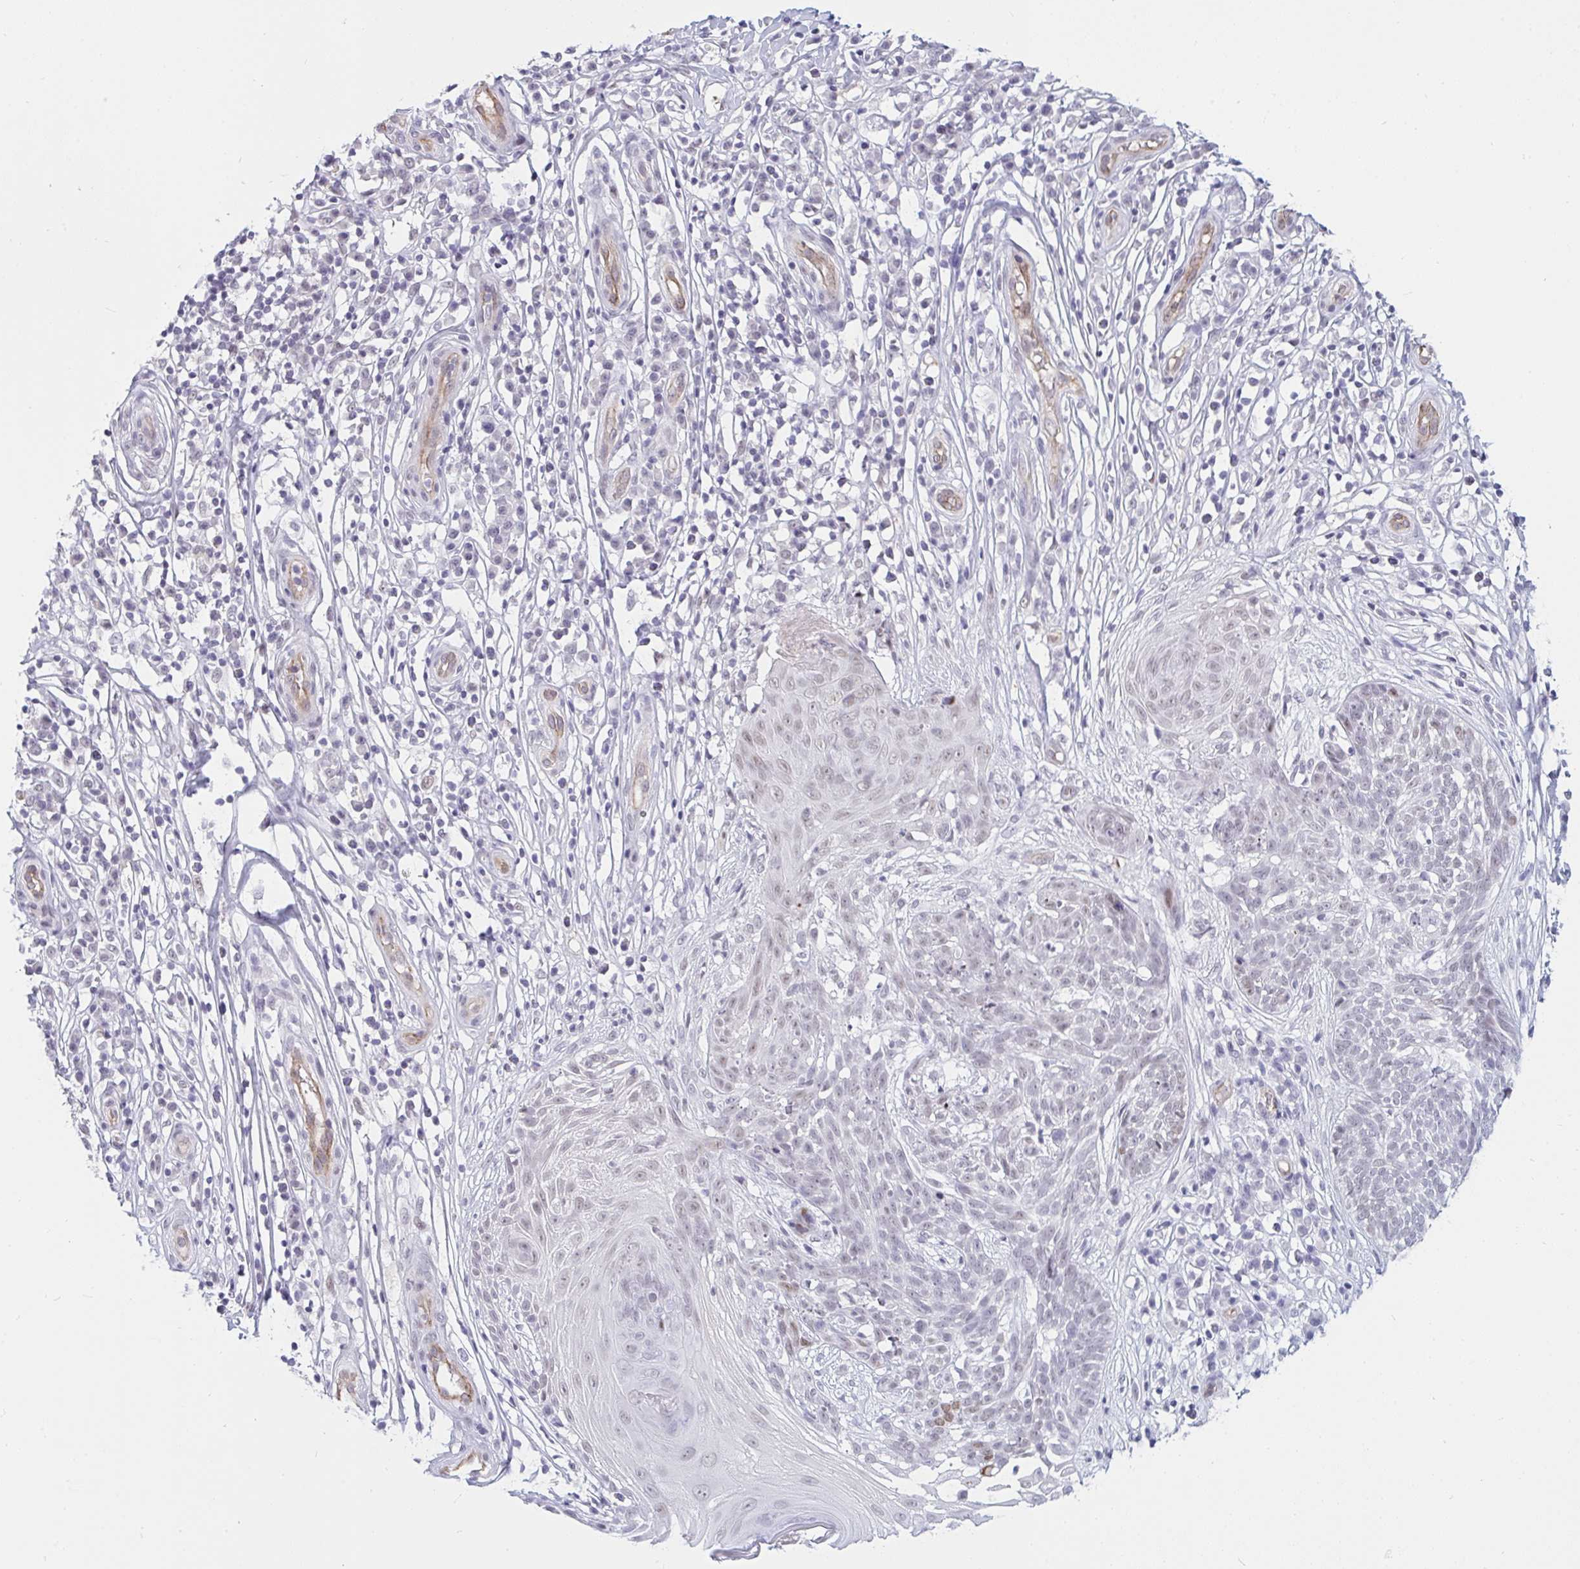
{"staining": {"intensity": "weak", "quantity": "<25%", "location": "nuclear"}, "tissue": "skin cancer", "cell_type": "Tumor cells", "image_type": "cancer", "snomed": [{"axis": "morphology", "description": "Basal cell carcinoma"}, {"axis": "topography", "description": "Skin"}, {"axis": "topography", "description": "Skin, foot"}], "caption": "Immunohistochemistry (IHC) image of human skin cancer stained for a protein (brown), which displays no positivity in tumor cells.", "gene": "DSCAML1", "patient": {"sex": "female", "age": 86}}